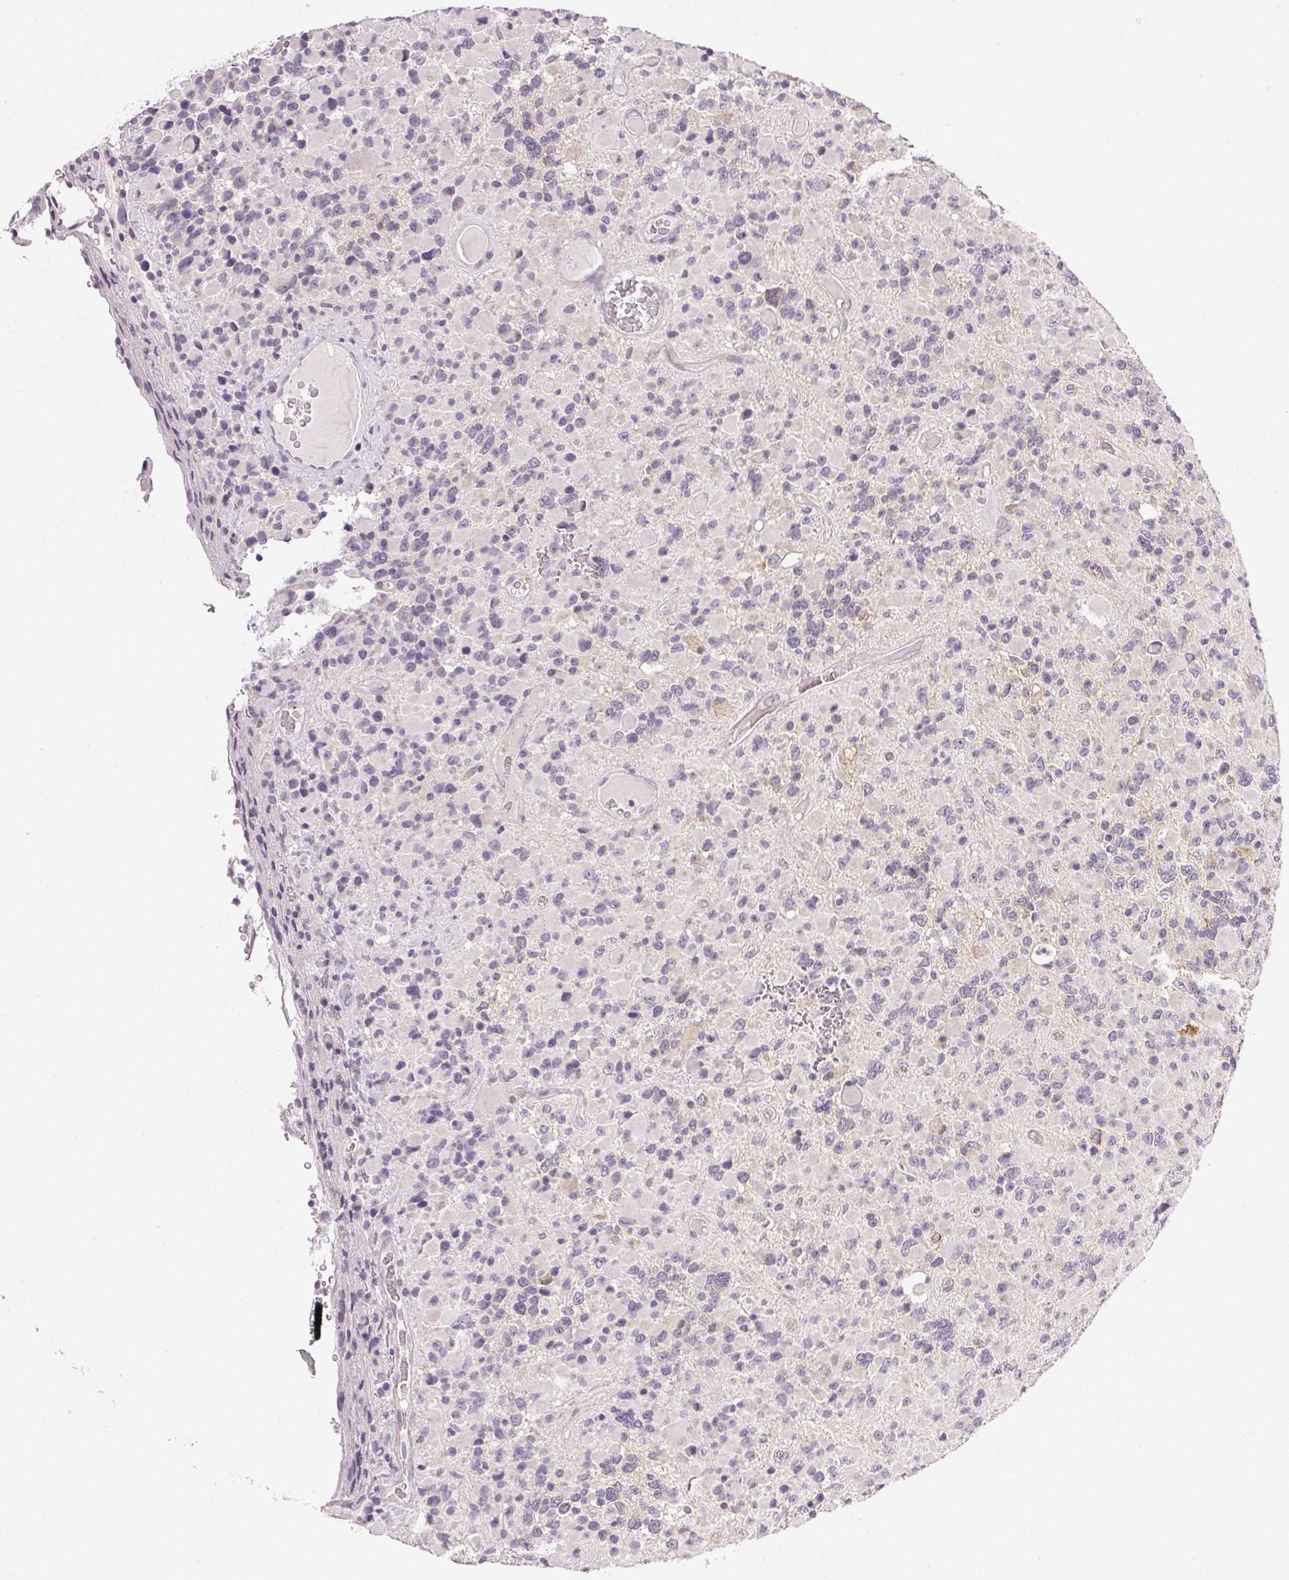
{"staining": {"intensity": "negative", "quantity": "none", "location": "none"}, "tissue": "glioma", "cell_type": "Tumor cells", "image_type": "cancer", "snomed": [{"axis": "morphology", "description": "Glioma, malignant, High grade"}, {"axis": "topography", "description": "Brain"}], "caption": "An immunohistochemistry (IHC) histopathology image of malignant glioma (high-grade) is shown. There is no staining in tumor cells of malignant glioma (high-grade).", "gene": "PLCB1", "patient": {"sex": "female", "age": 40}}